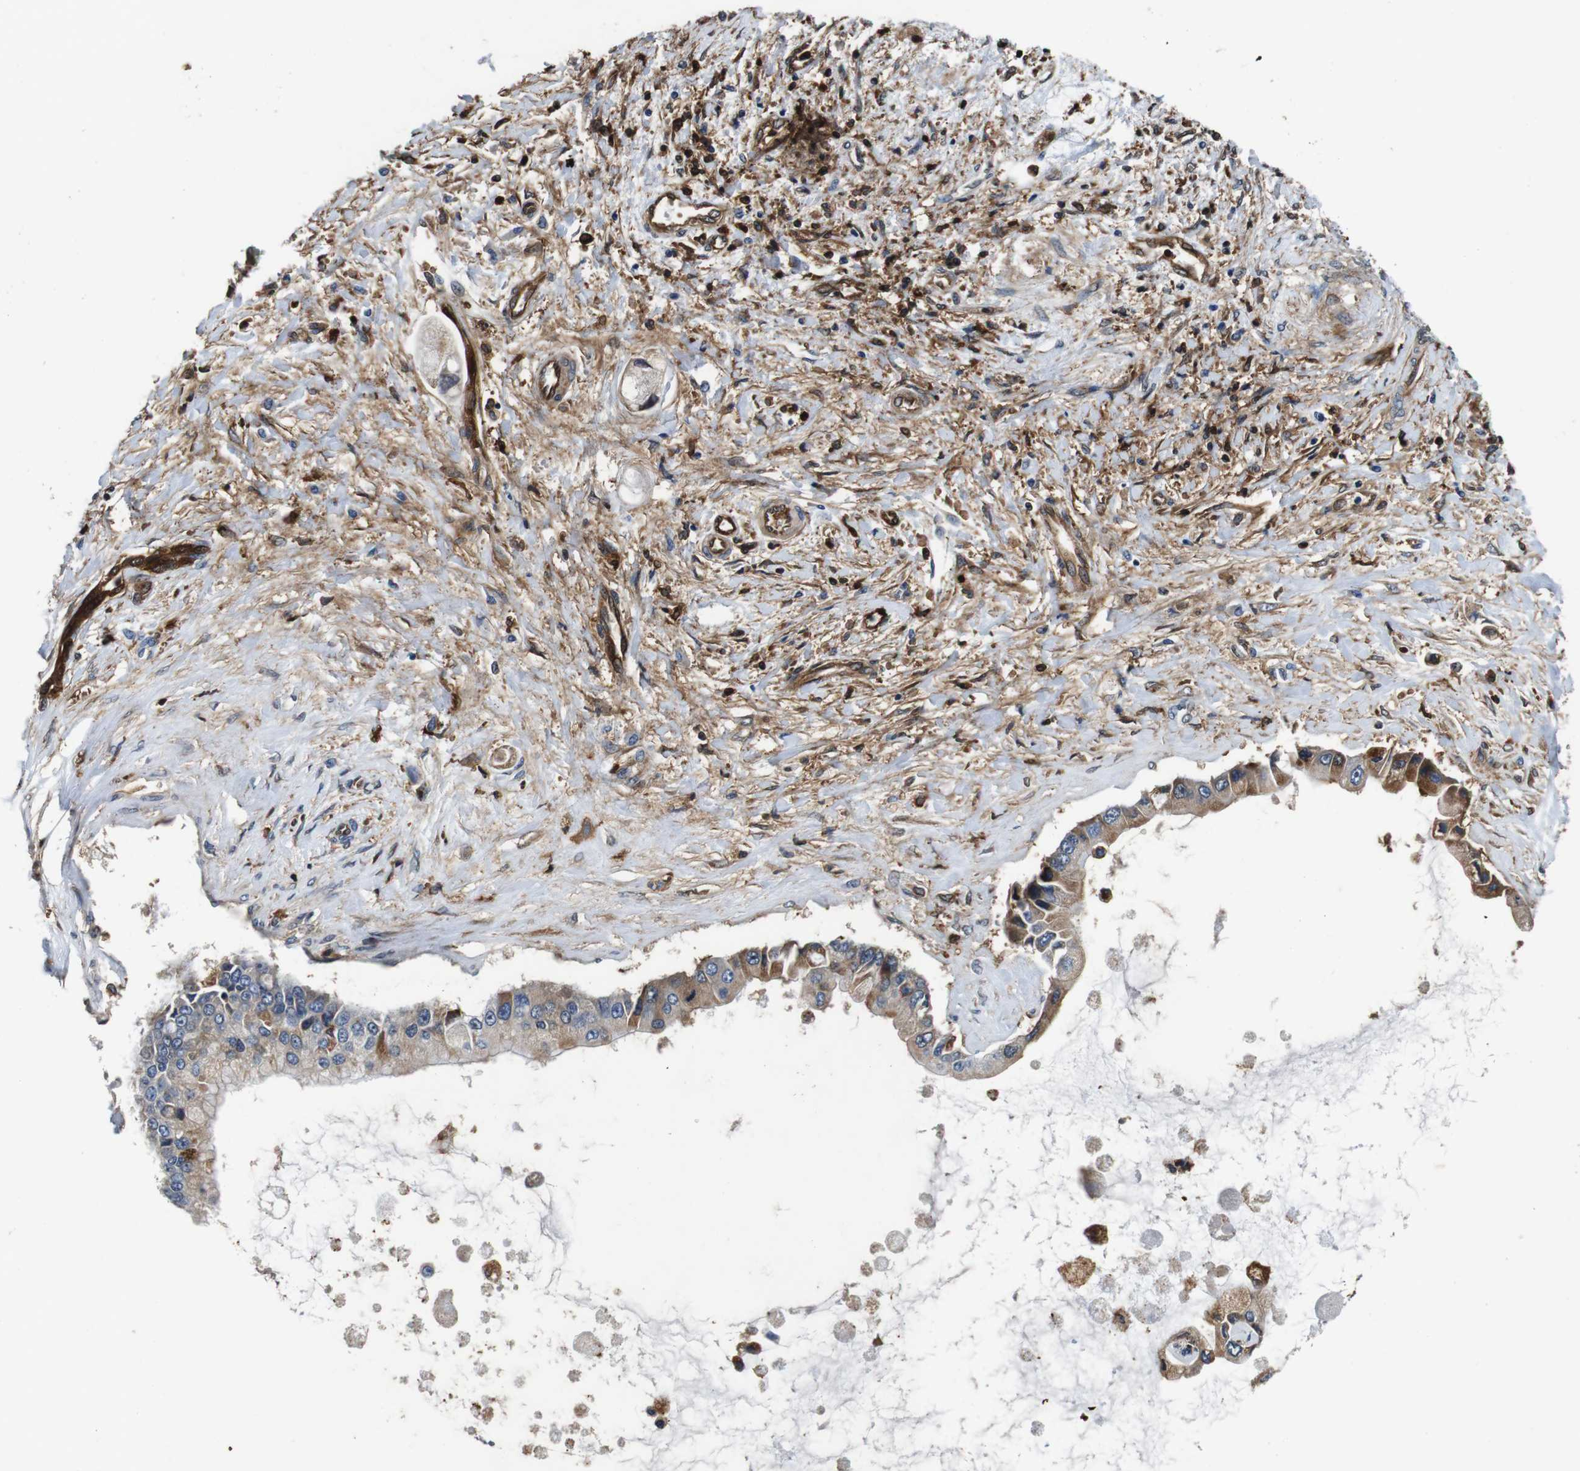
{"staining": {"intensity": "strong", "quantity": "25%-75%", "location": "cytoplasmic/membranous,nuclear"}, "tissue": "liver cancer", "cell_type": "Tumor cells", "image_type": "cancer", "snomed": [{"axis": "morphology", "description": "Cholangiocarcinoma"}, {"axis": "topography", "description": "Liver"}], "caption": "This micrograph reveals cholangiocarcinoma (liver) stained with IHC to label a protein in brown. The cytoplasmic/membranous and nuclear of tumor cells show strong positivity for the protein. Nuclei are counter-stained blue.", "gene": "ANXA1", "patient": {"sex": "male", "age": 50}}